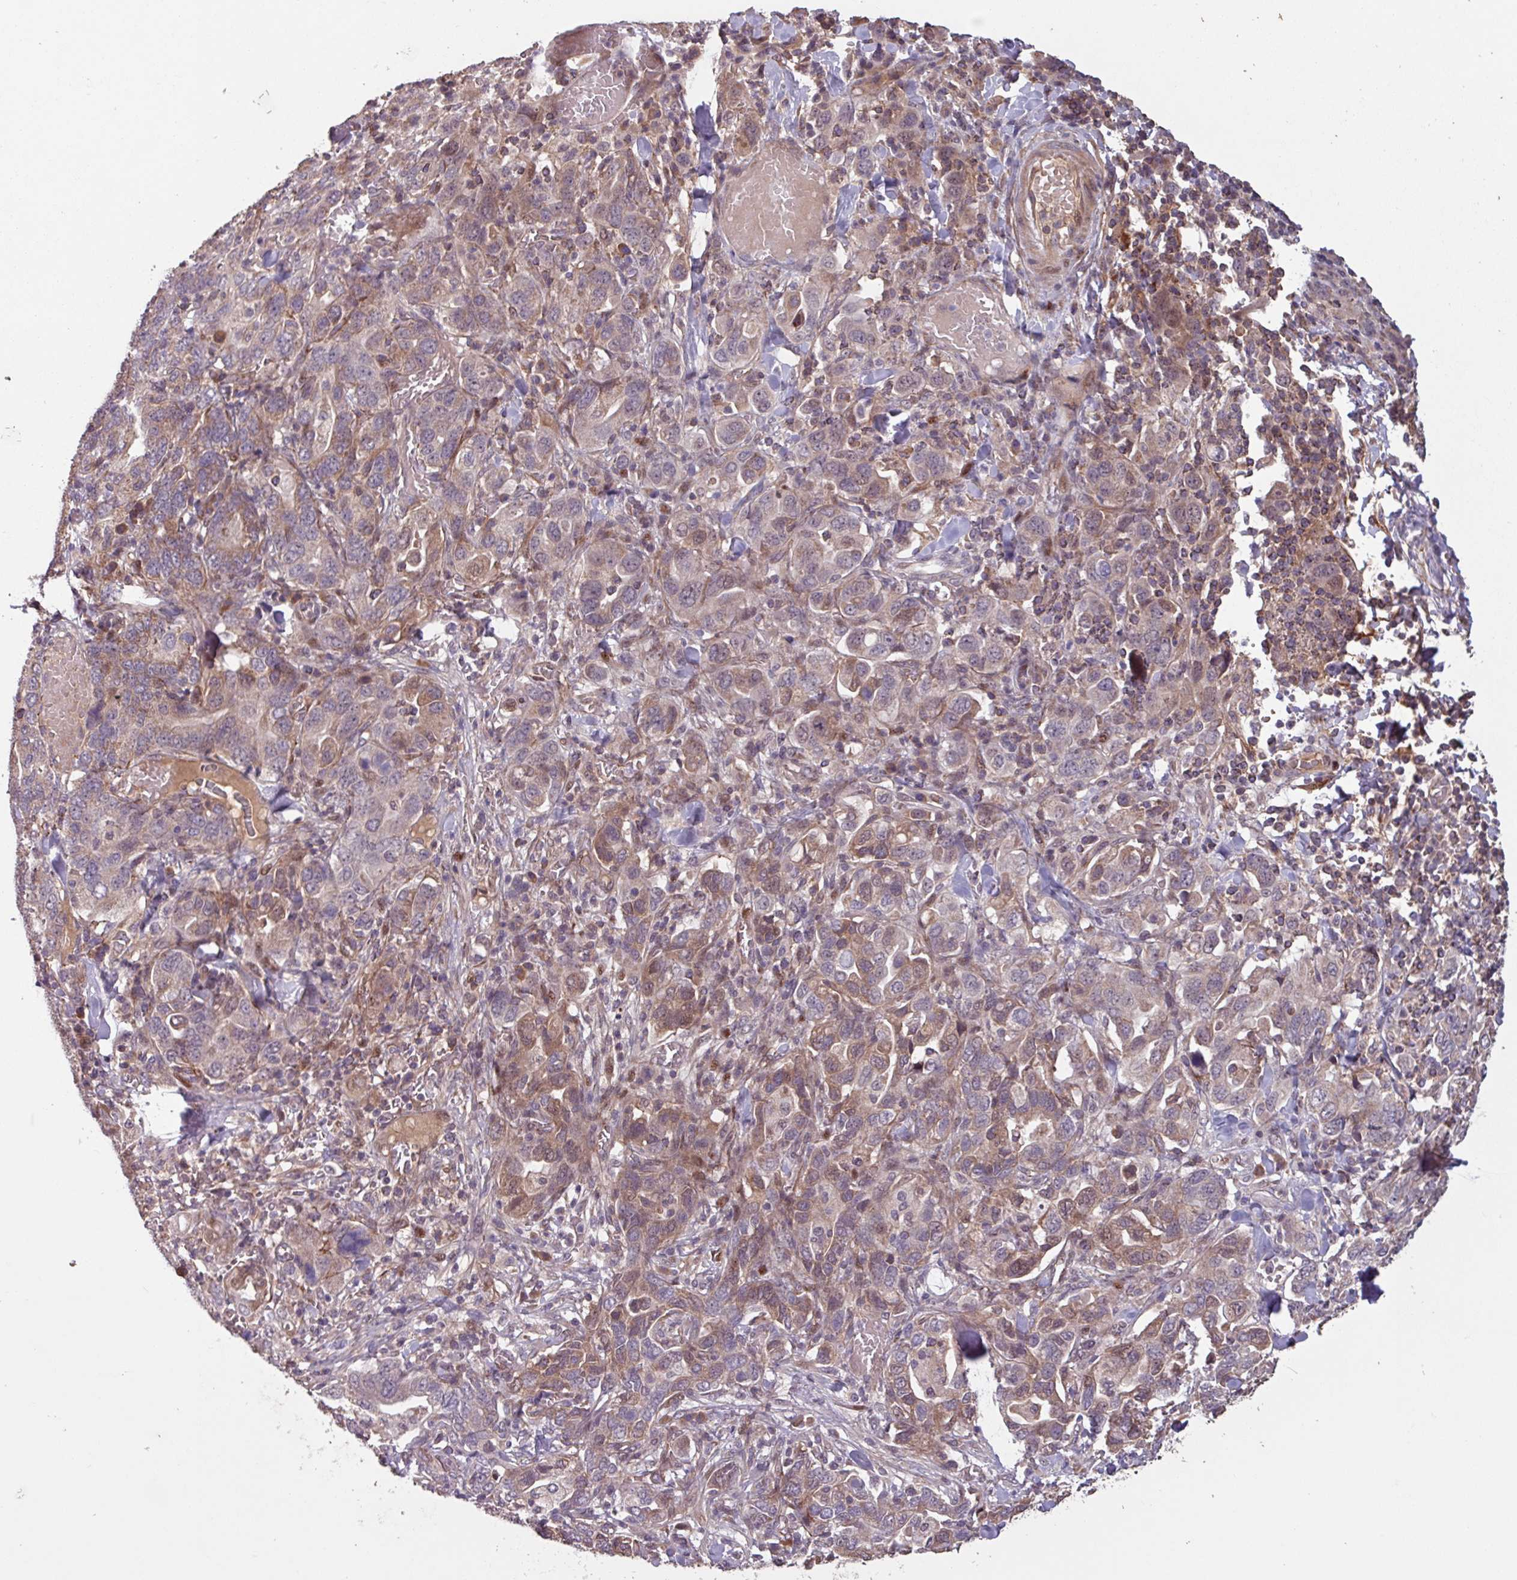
{"staining": {"intensity": "weak", "quantity": ">75%", "location": "cytoplasmic/membranous,nuclear"}, "tissue": "stomach cancer", "cell_type": "Tumor cells", "image_type": "cancer", "snomed": [{"axis": "morphology", "description": "Adenocarcinoma, NOS"}, {"axis": "topography", "description": "Stomach, upper"}, {"axis": "topography", "description": "Stomach"}], "caption": "Immunohistochemistry (IHC) image of human stomach cancer stained for a protein (brown), which demonstrates low levels of weak cytoplasmic/membranous and nuclear staining in approximately >75% of tumor cells.", "gene": "TMEM88", "patient": {"sex": "male", "age": 62}}